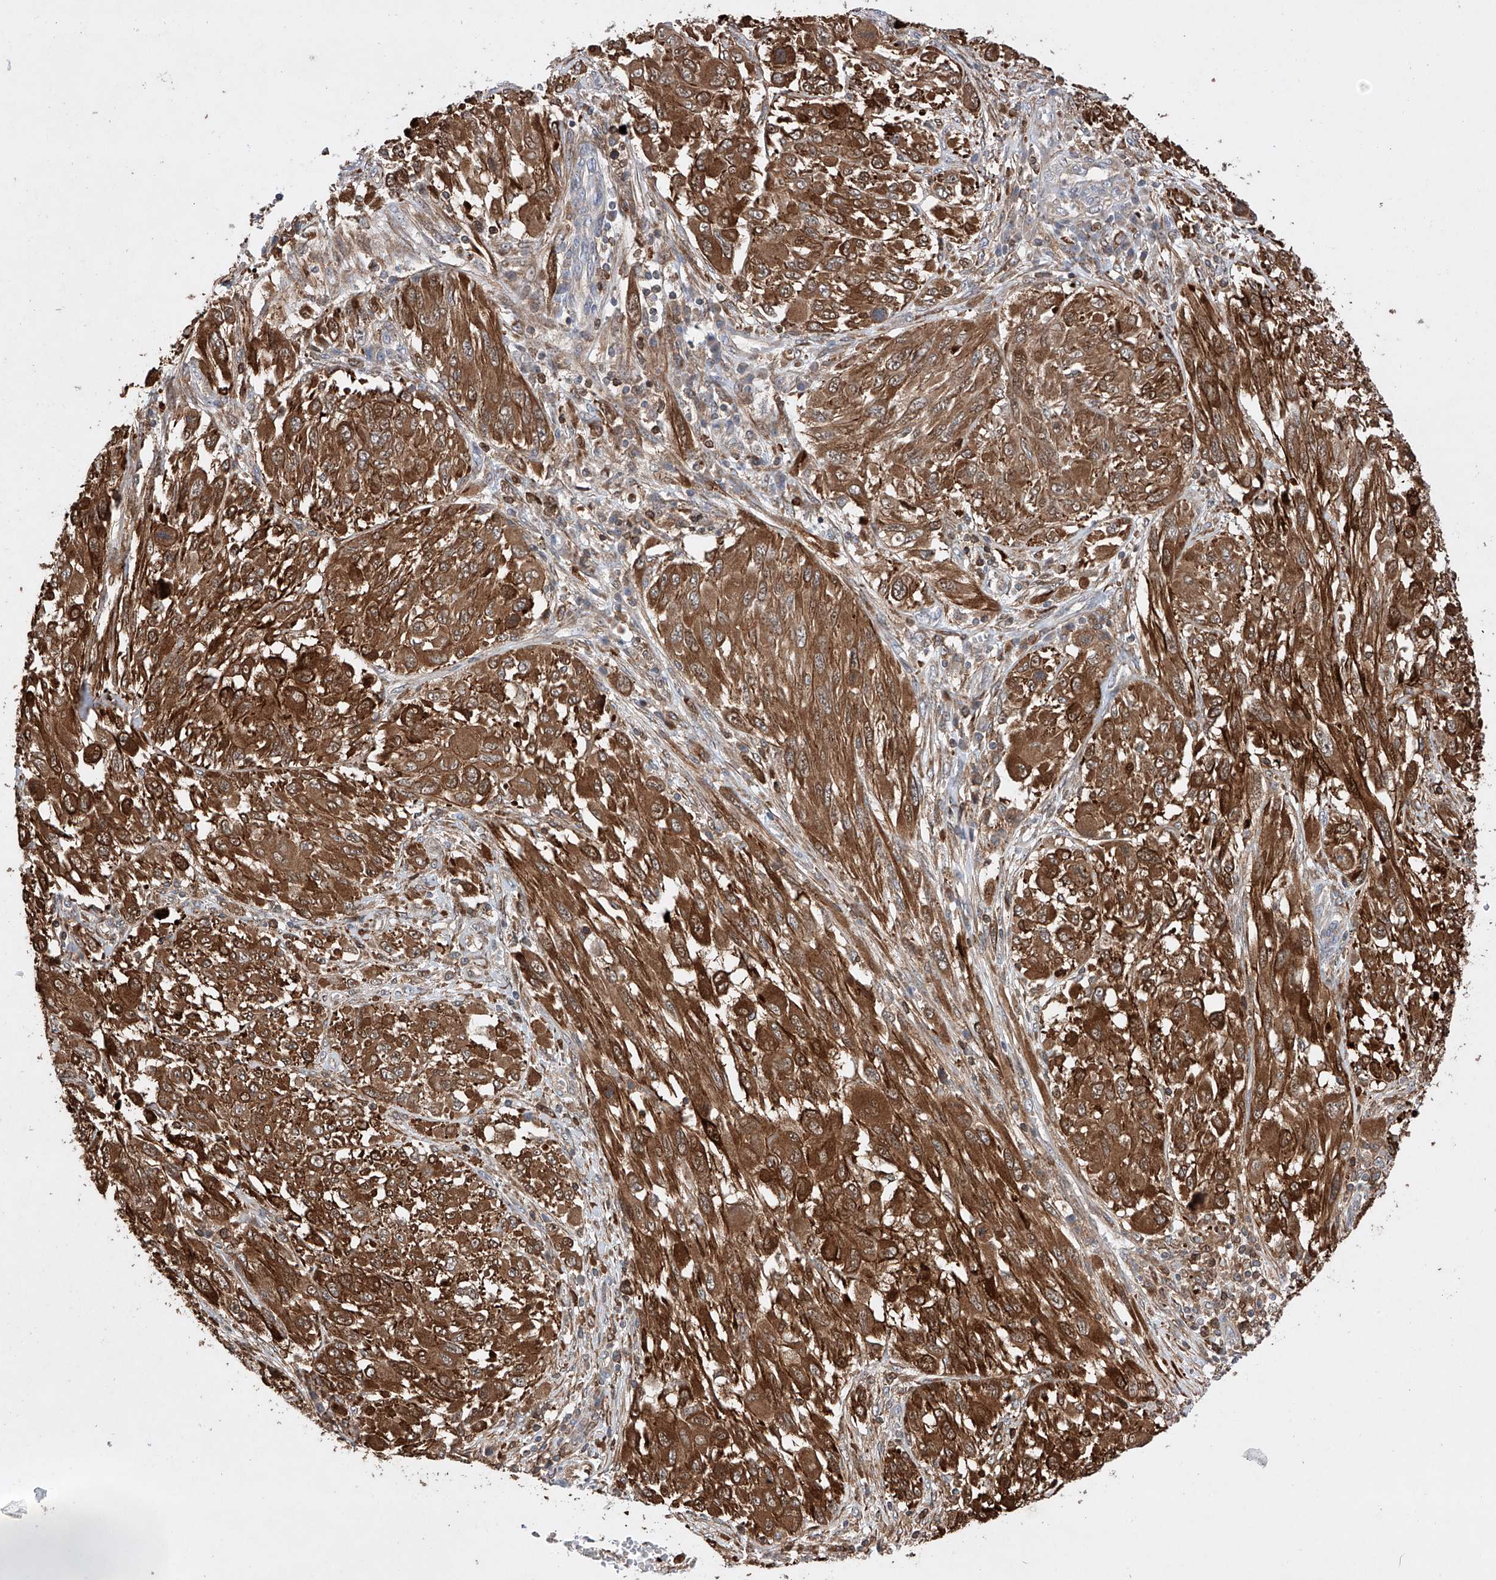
{"staining": {"intensity": "strong", "quantity": ">75%", "location": "cytoplasmic/membranous"}, "tissue": "melanoma", "cell_type": "Tumor cells", "image_type": "cancer", "snomed": [{"axis": "morphology", "description": "Malignant melanoma, NOS"}, {"axis": "topography", "description": "Skin"}], "caption": "Immunohistochemical staining of malignant melanoma reveals high levels of strong cytoplasmic/membranous protein expression in approximately >75% of tumor cells.", "gene": "TIMM23", "patient": {"sex": "female", "age": 91}}